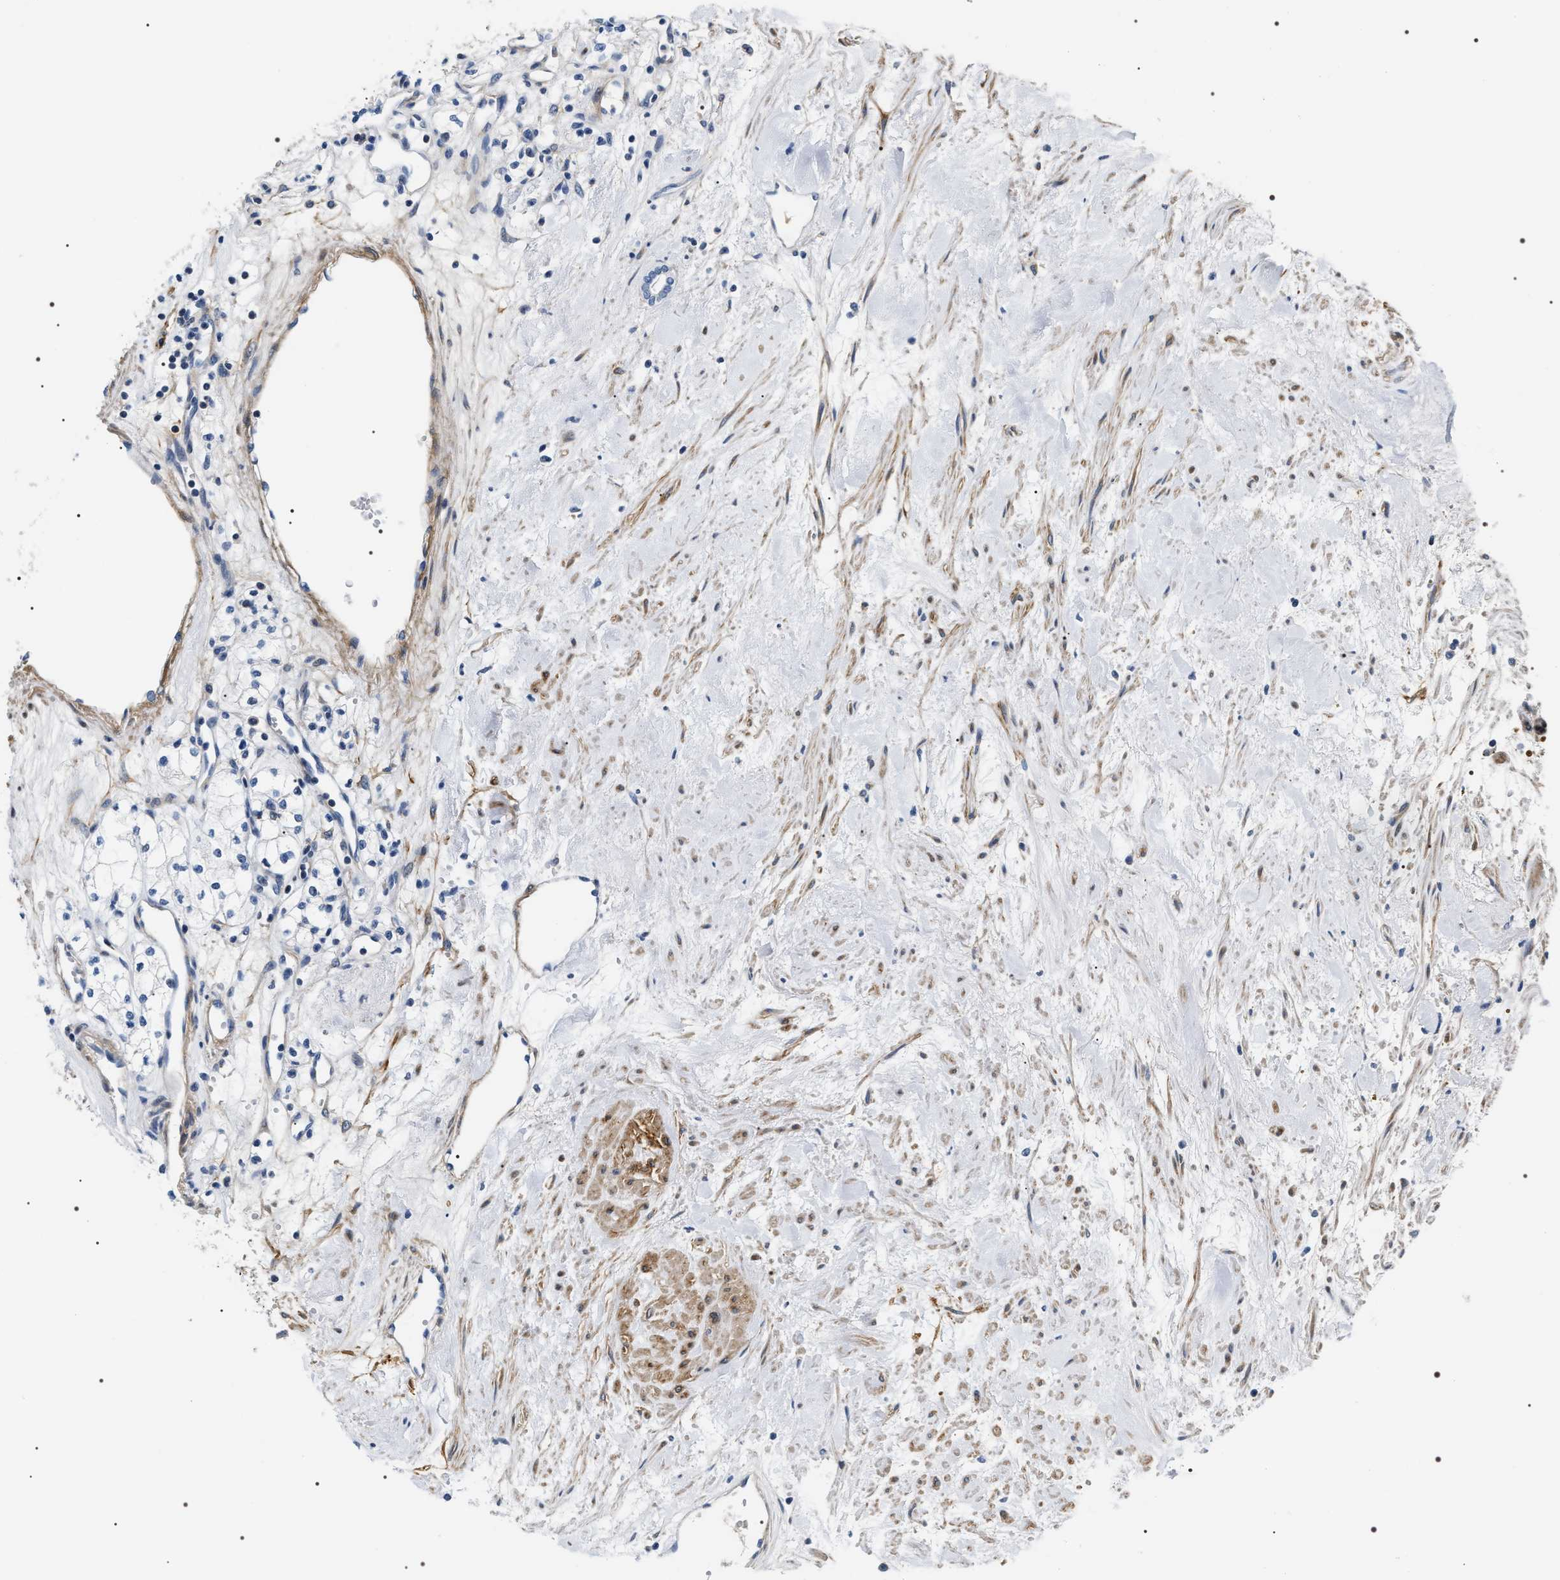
{"staining": {"intensity": "negative", "quantity": "none", "location": "none"}, "tissue": "renal cancer", "cell_type": "Tumor cells", "image_type": "cancer", "snomed": [{"axis": "morphology", "description": "Adenocarcinoma, NOS"}, {"axis": "topography", "description": "Kidney"}], "caption": "IHC image of renal adenocarcinoma stained for a protein (brown), which reveals no staining in tumor cells.", "gene": "BAG2", "patient": {"sex": "male", "age": 59}}